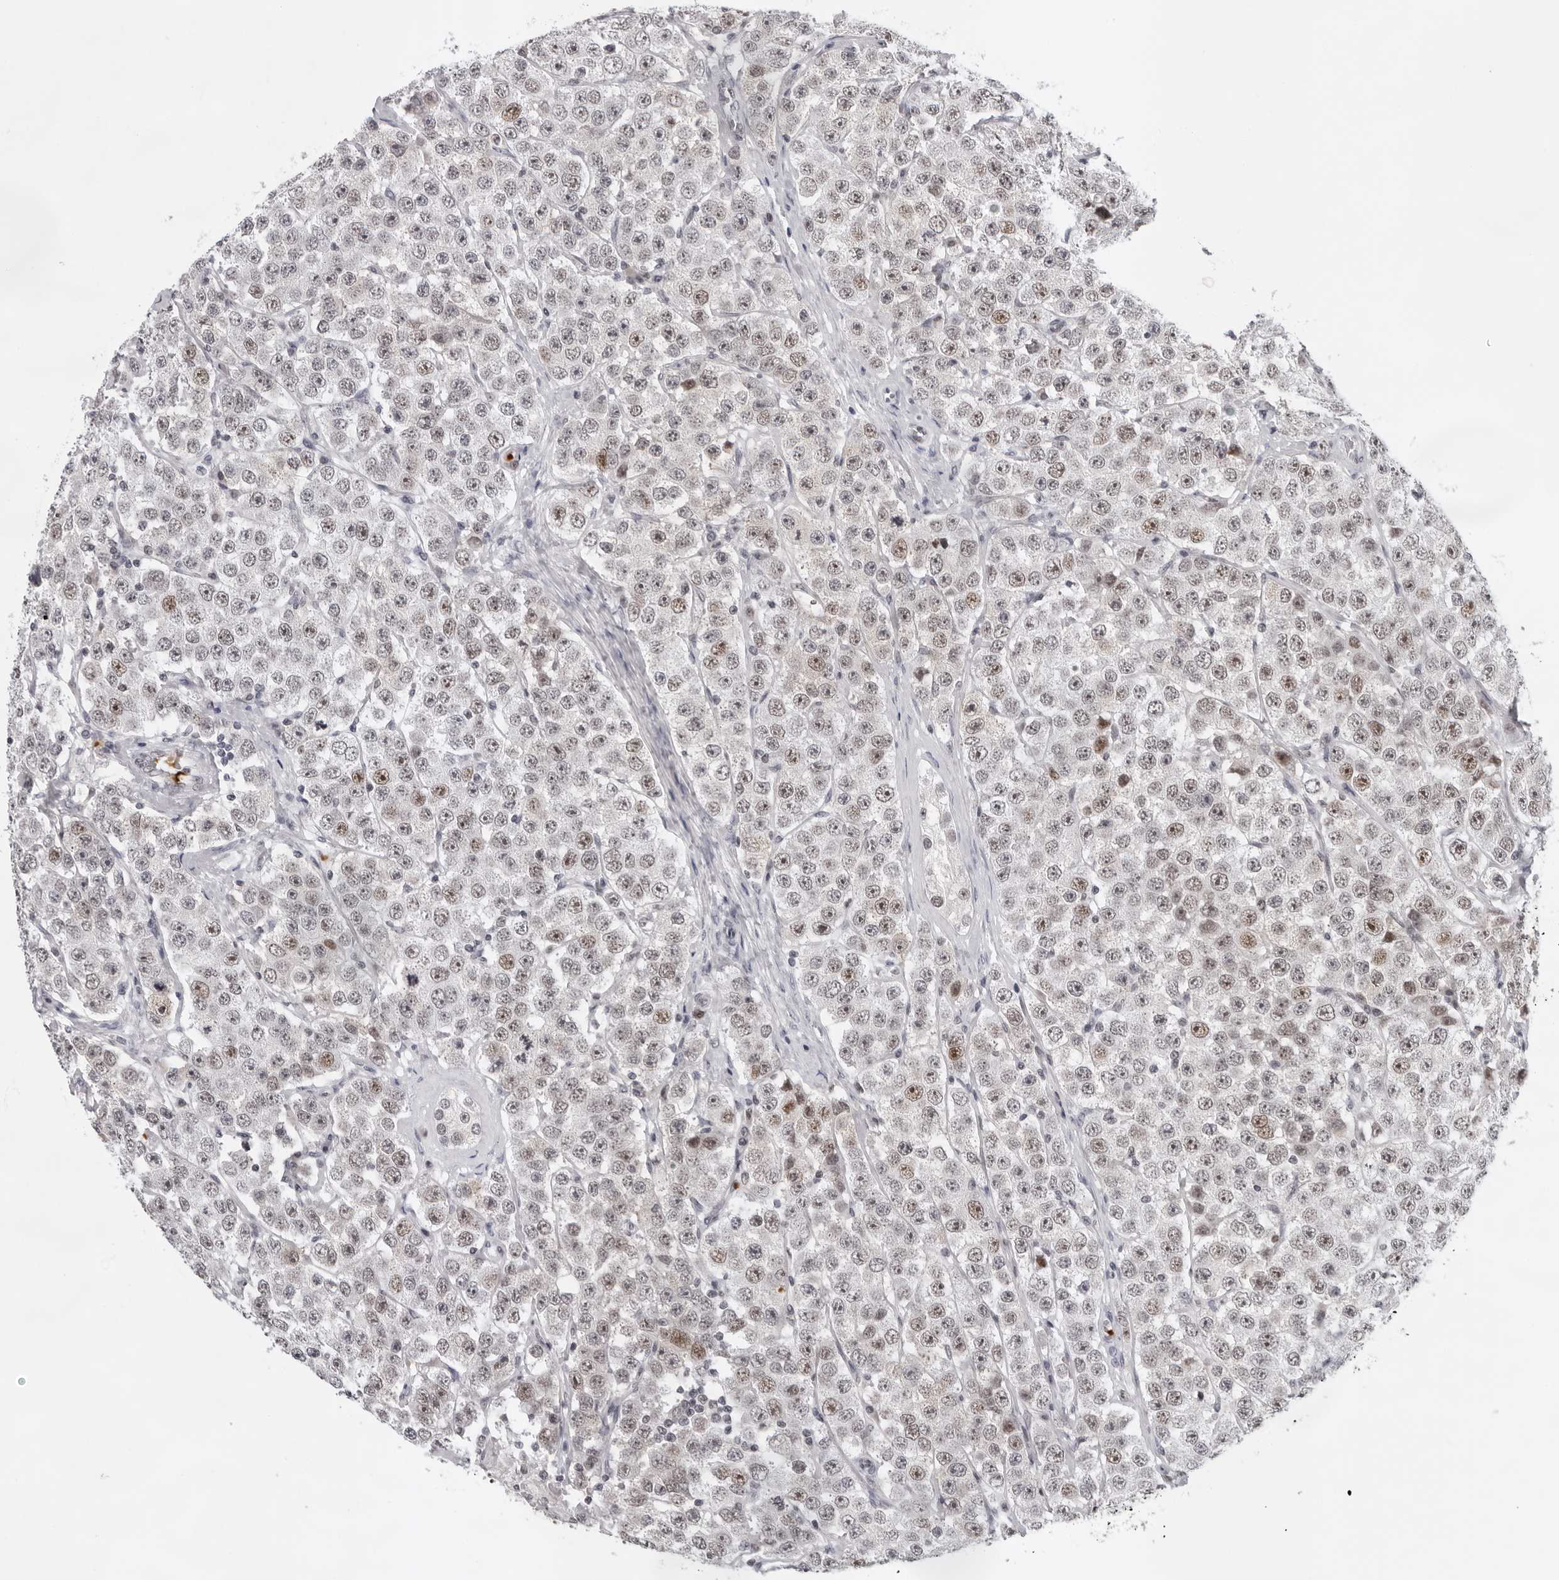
{"staining": {"intensity": "weak", "quantity": "25%-75%", "location": "nuclear"}, "tissue": "testis cancer", "cell_type": "Tumor cells", "image_type": "cancer", "snomed": [{"axis": "morphology", "description": "Seminoma, NOS"}, {"axis": "topography", "description": "Testis"}], "caption": "Weak nuclear staining is identified in approximately 25%-75% of tumor cells in testis cancer (seminoma).", "gene": "USP1", "patient": {"sex": "male", "age": 28}}